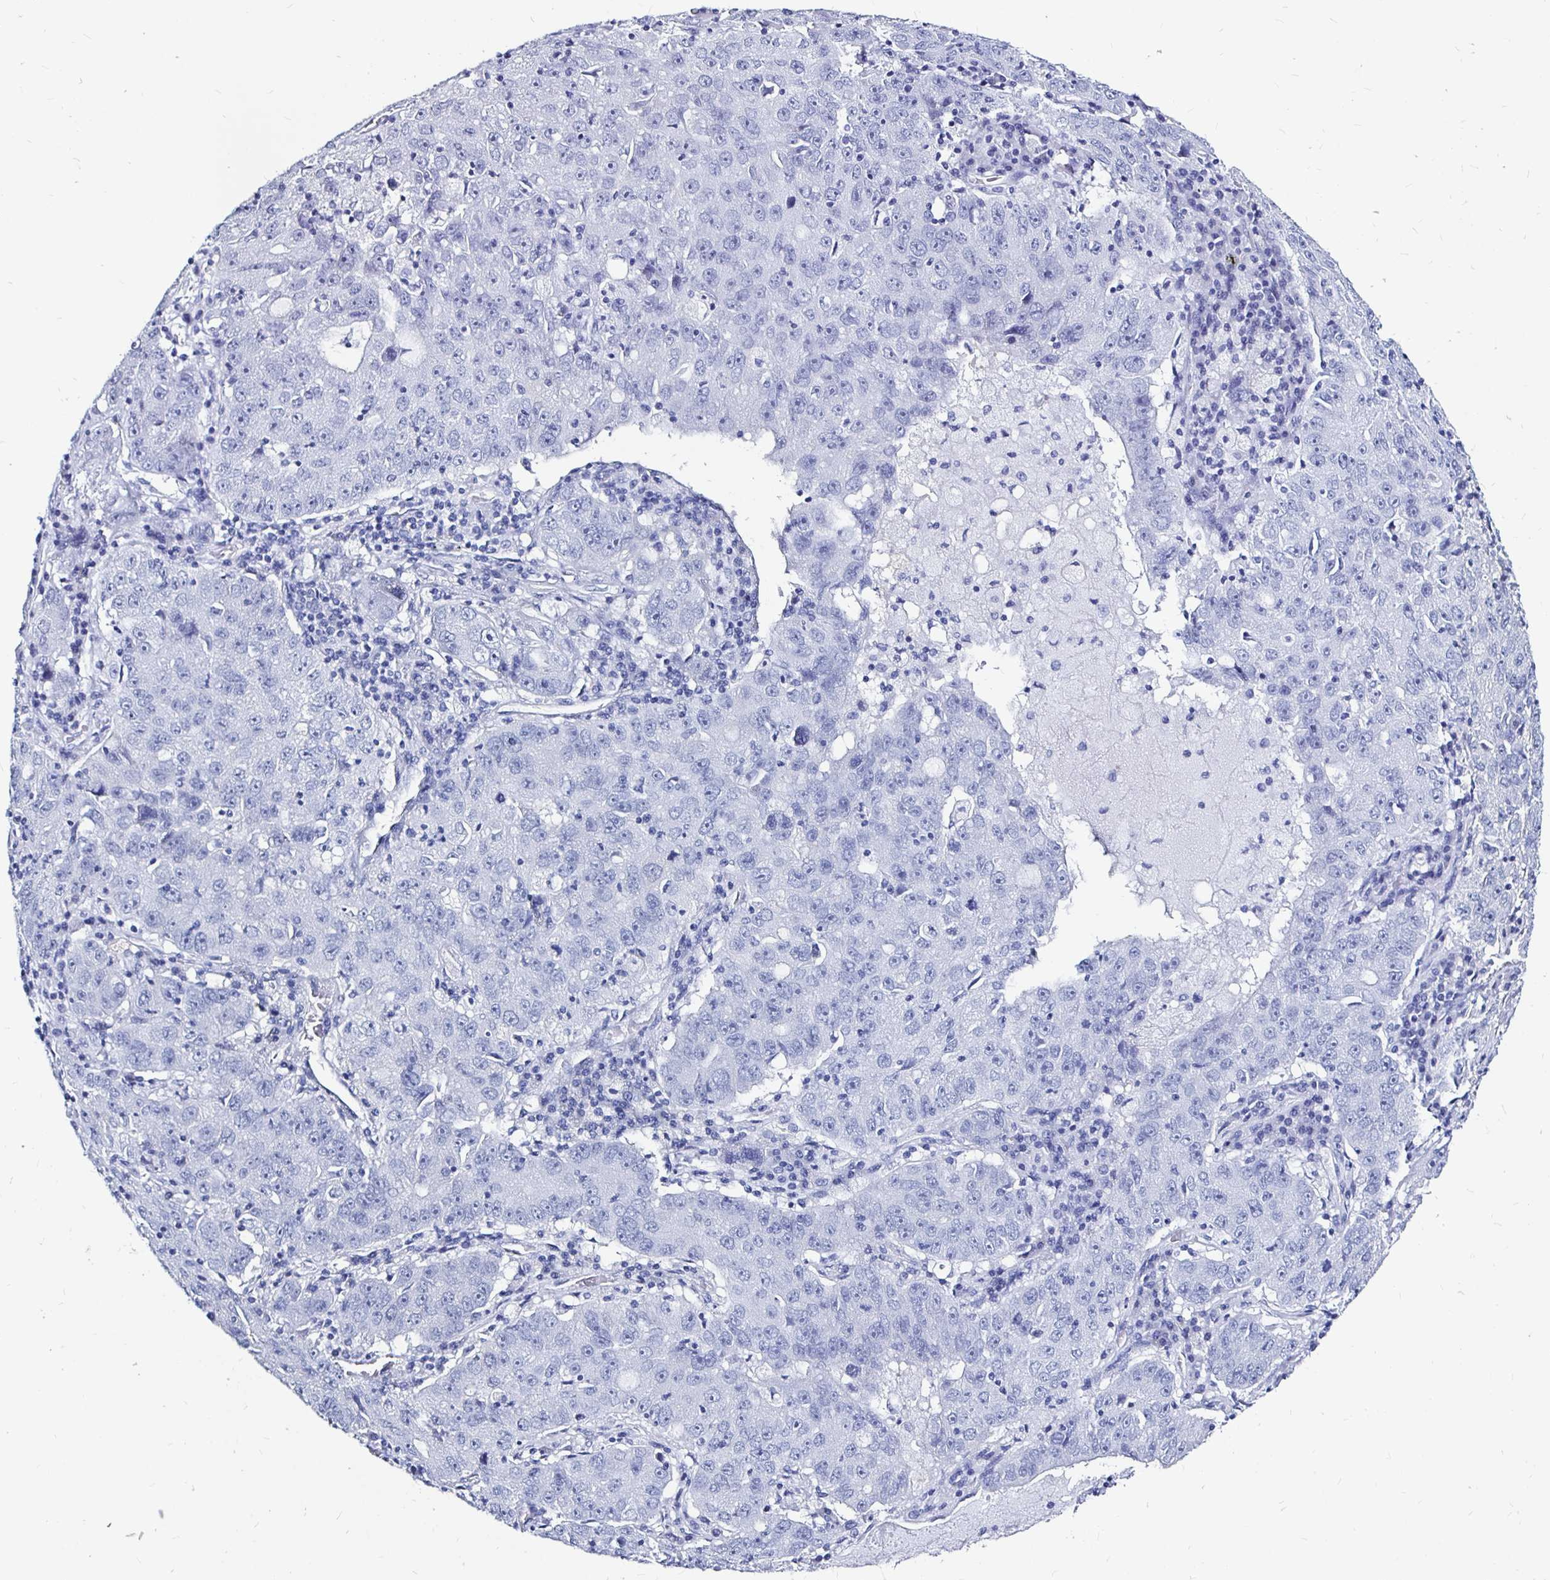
{"staining": {"intensity": "negative", "quantity": "none", "location": "none"}, "tissue": "lung cancer", "cell_type": "Tumor cells", "image_type": "cancer", "snomed": [{"axis": "morphology", "description": "Normal morphology"}, {"axis": "morphology", "description": "Adenocarcinoma, NOS"}, {"axis": "topography", "description": "Lymph node"}, {"axis": "topography", "description": "Lung"}], "caption": "A histopathology image of lung adenocarcinoma stained for a protein displays no brown staining in tumor cells. (Stains: DAB (3,3'-diaminobenzidine) IHC with hematoxylin counter stain, Microscopy: brightfield microscopy at high magnification).", "gene": "LUZP4", "patient": {"sex": "female", "age": 57}}